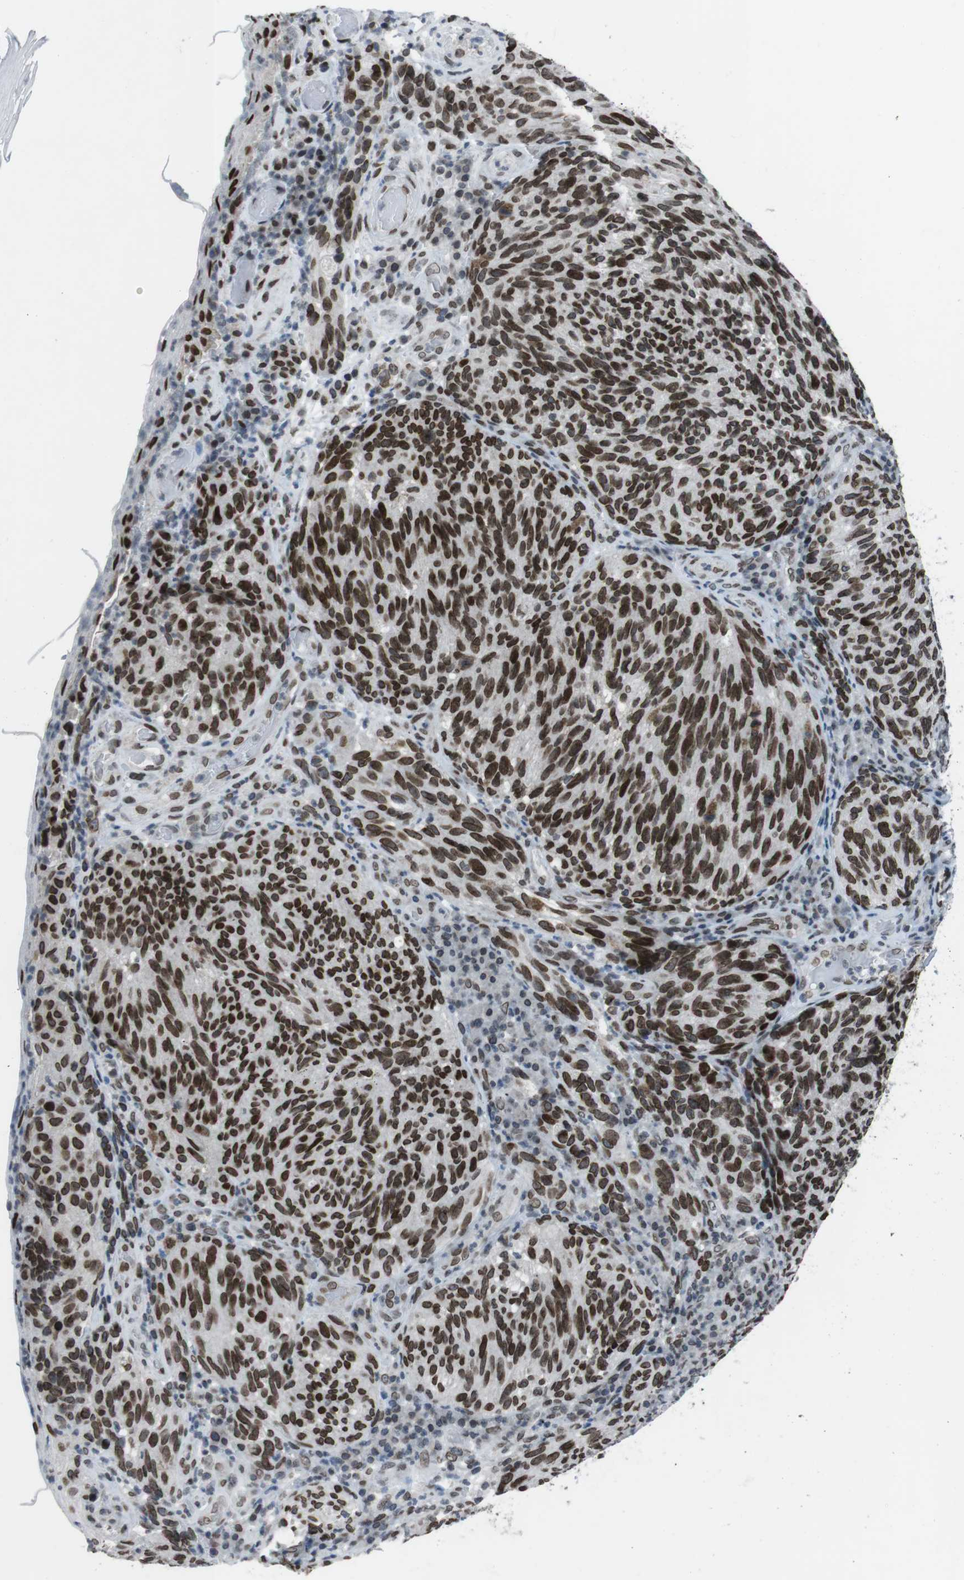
{"staining": {"intensity": "strong", "quantity": ">75%", "location": "nuclear"}, "tissue": "melanoma", "cell_type": "Tumor cells", "image_type": "cancer", "snomed": [{"axis": "morphology", "description": "Malignant melanoma, NOS"}, {"axis": "topography", "description": "Skin"}], "caption": "Malignant melanoma stained with IHC exhibits strong nuclear positivity in about >75% of tumor cells.", "gene": "MAD1L1", "patient": {"sex": "female", "age": 73}}